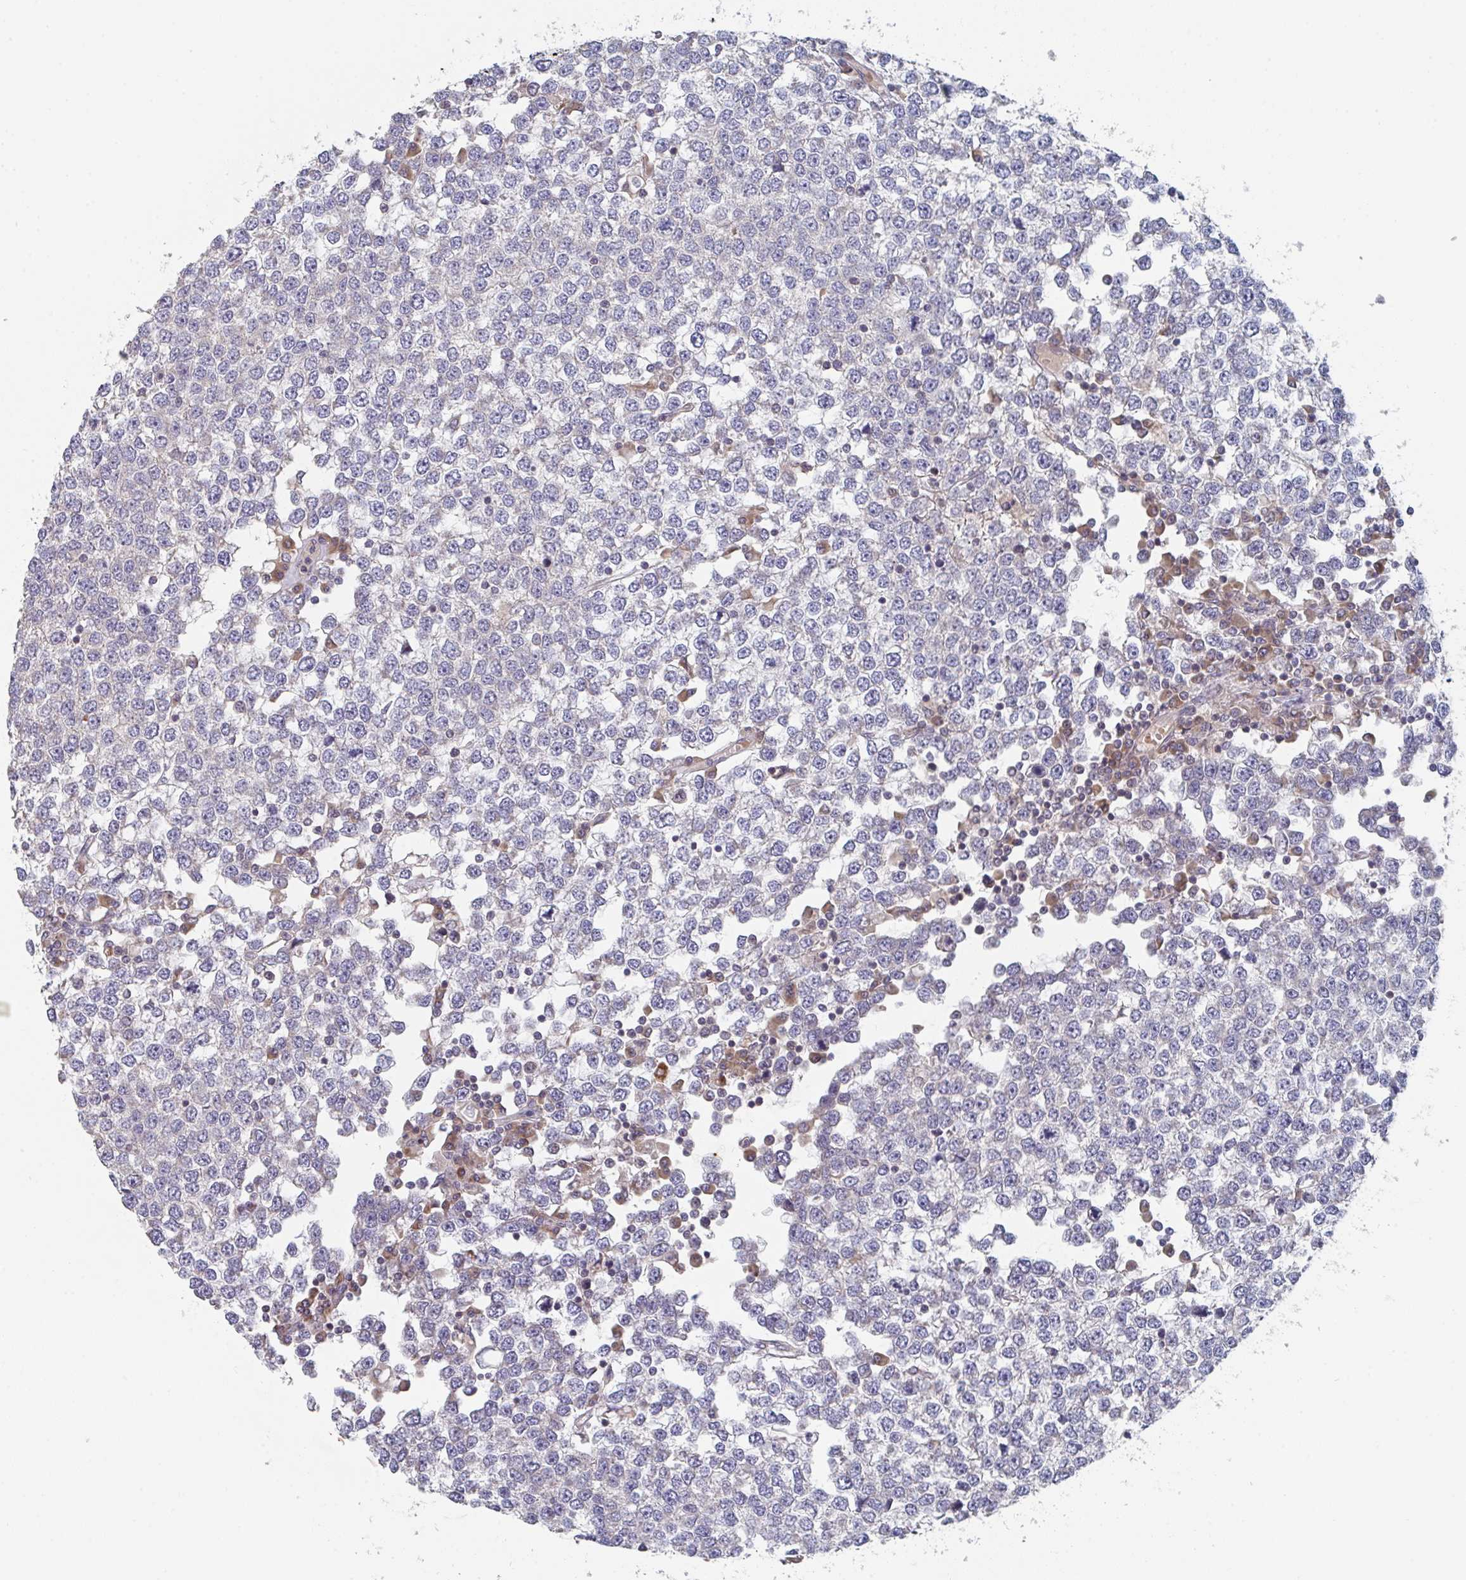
{"staining": {"intensity": "negative", "quantity": "none", "location": "none"}, "tissue": "testis cancer", "cell_type": "Tumor cells", "image_type": "cancer", "snomed": [{"axis": "morphology", "description": "Seminoma, NOS"}, {"axis": "topography", "description": "Testis"}], "caption": "IHC image of testis cancer stained for a protein (brown), which displays no positivity in tumor cells.", "gene": "ELOVL1", "patient": {"sex": "male", "age": 65}}